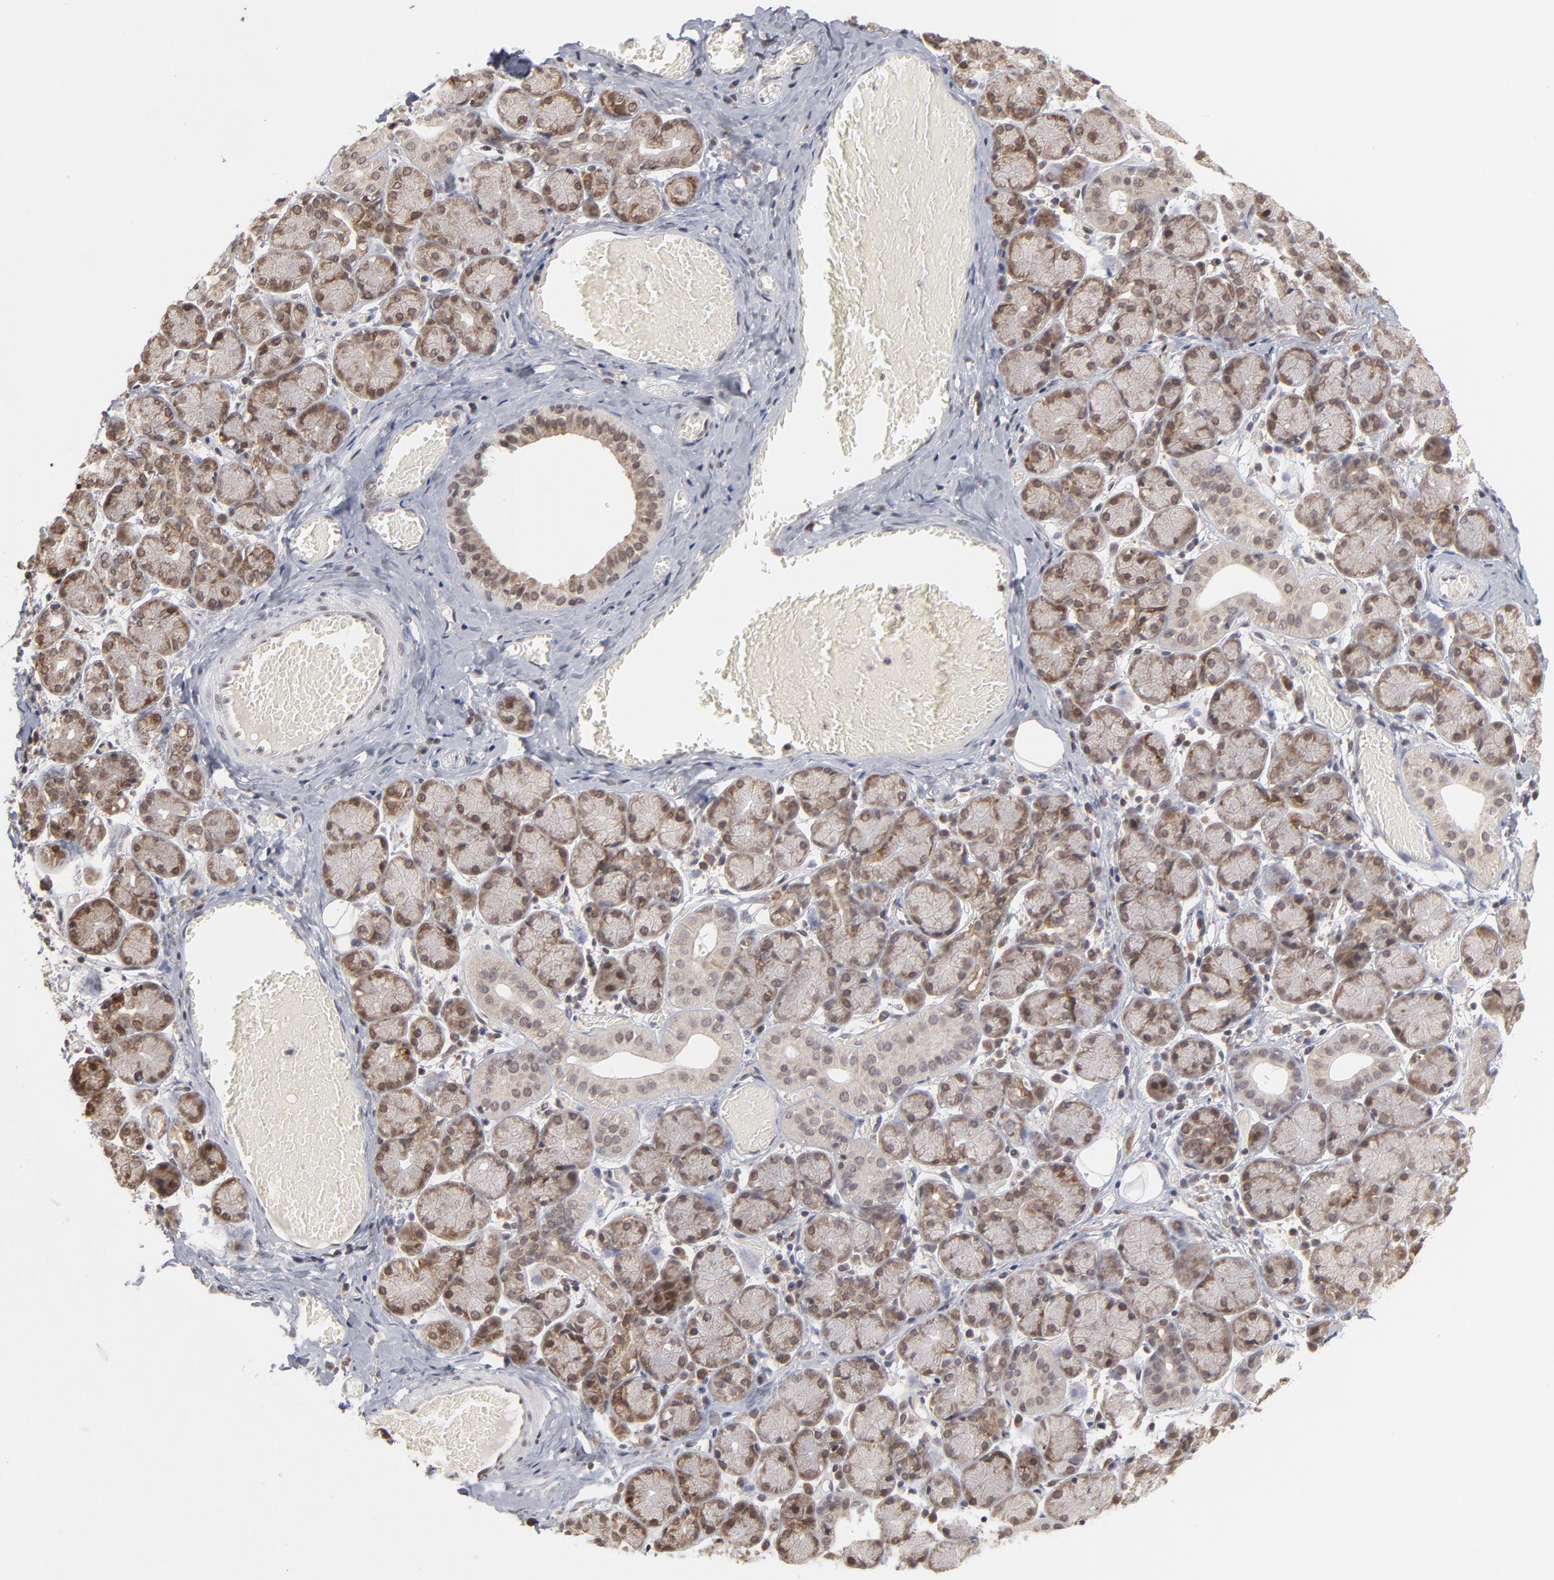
{"staining": {"intensity": "moderate", "quantity": ">75%", "location": "cytoplasmic/membranous,nuclear"}, "tissue": "salivary gland", "cell_type": "Glandular cells", "image_type": "normal", "snomed": [{"axis": "morphology", "description": "Normal tissue, NOS"}, {"axis": "topography", "description": "Salivary gland"}], "caption": "An image showing moderate cytoplasmic/membranous,nuclear positivity in approximately >75% of glandular cells in unremarkable salivary gland, as visualized by brown immunohistochemical staining.", "gene": "ARIH1", "patient": {"sex": "female", "age": 24}}